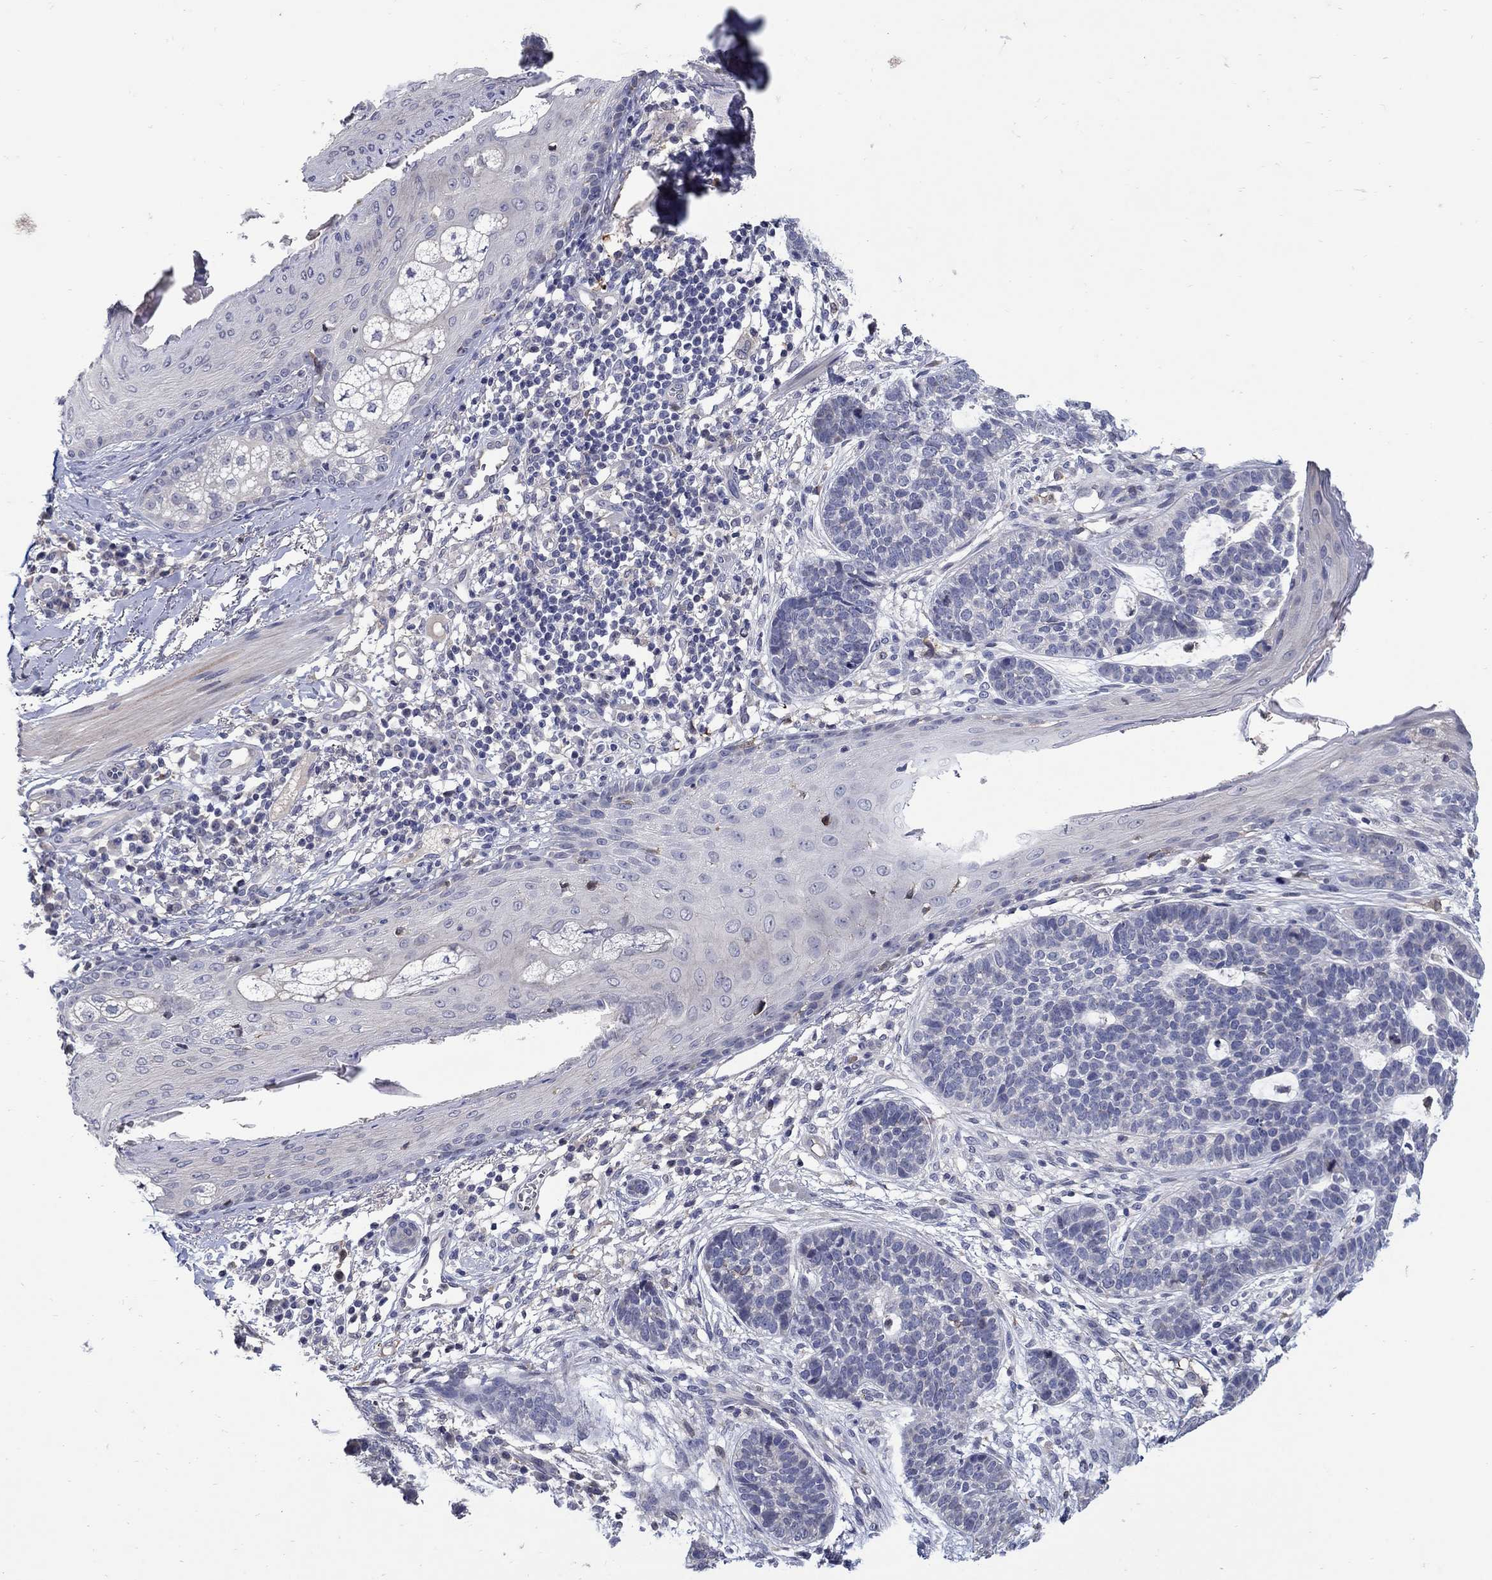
{"staining": {"intensity": "negative", "quantity": "none", "location": "none"}, "tissue": "skin cancer", "cell_type": "Tumor cells", "image_type": "cancer", "snomed": [{"axis": "morphology", "description": "Squamous cell carcinoma, NOS"}, {"axis": "topography", "description": "Skin"}], "caption": "Tumor cells show no significant protein staining in skin cancer.", "gene": "CETN1", "patient": {"sex": "male", "age": 88}}